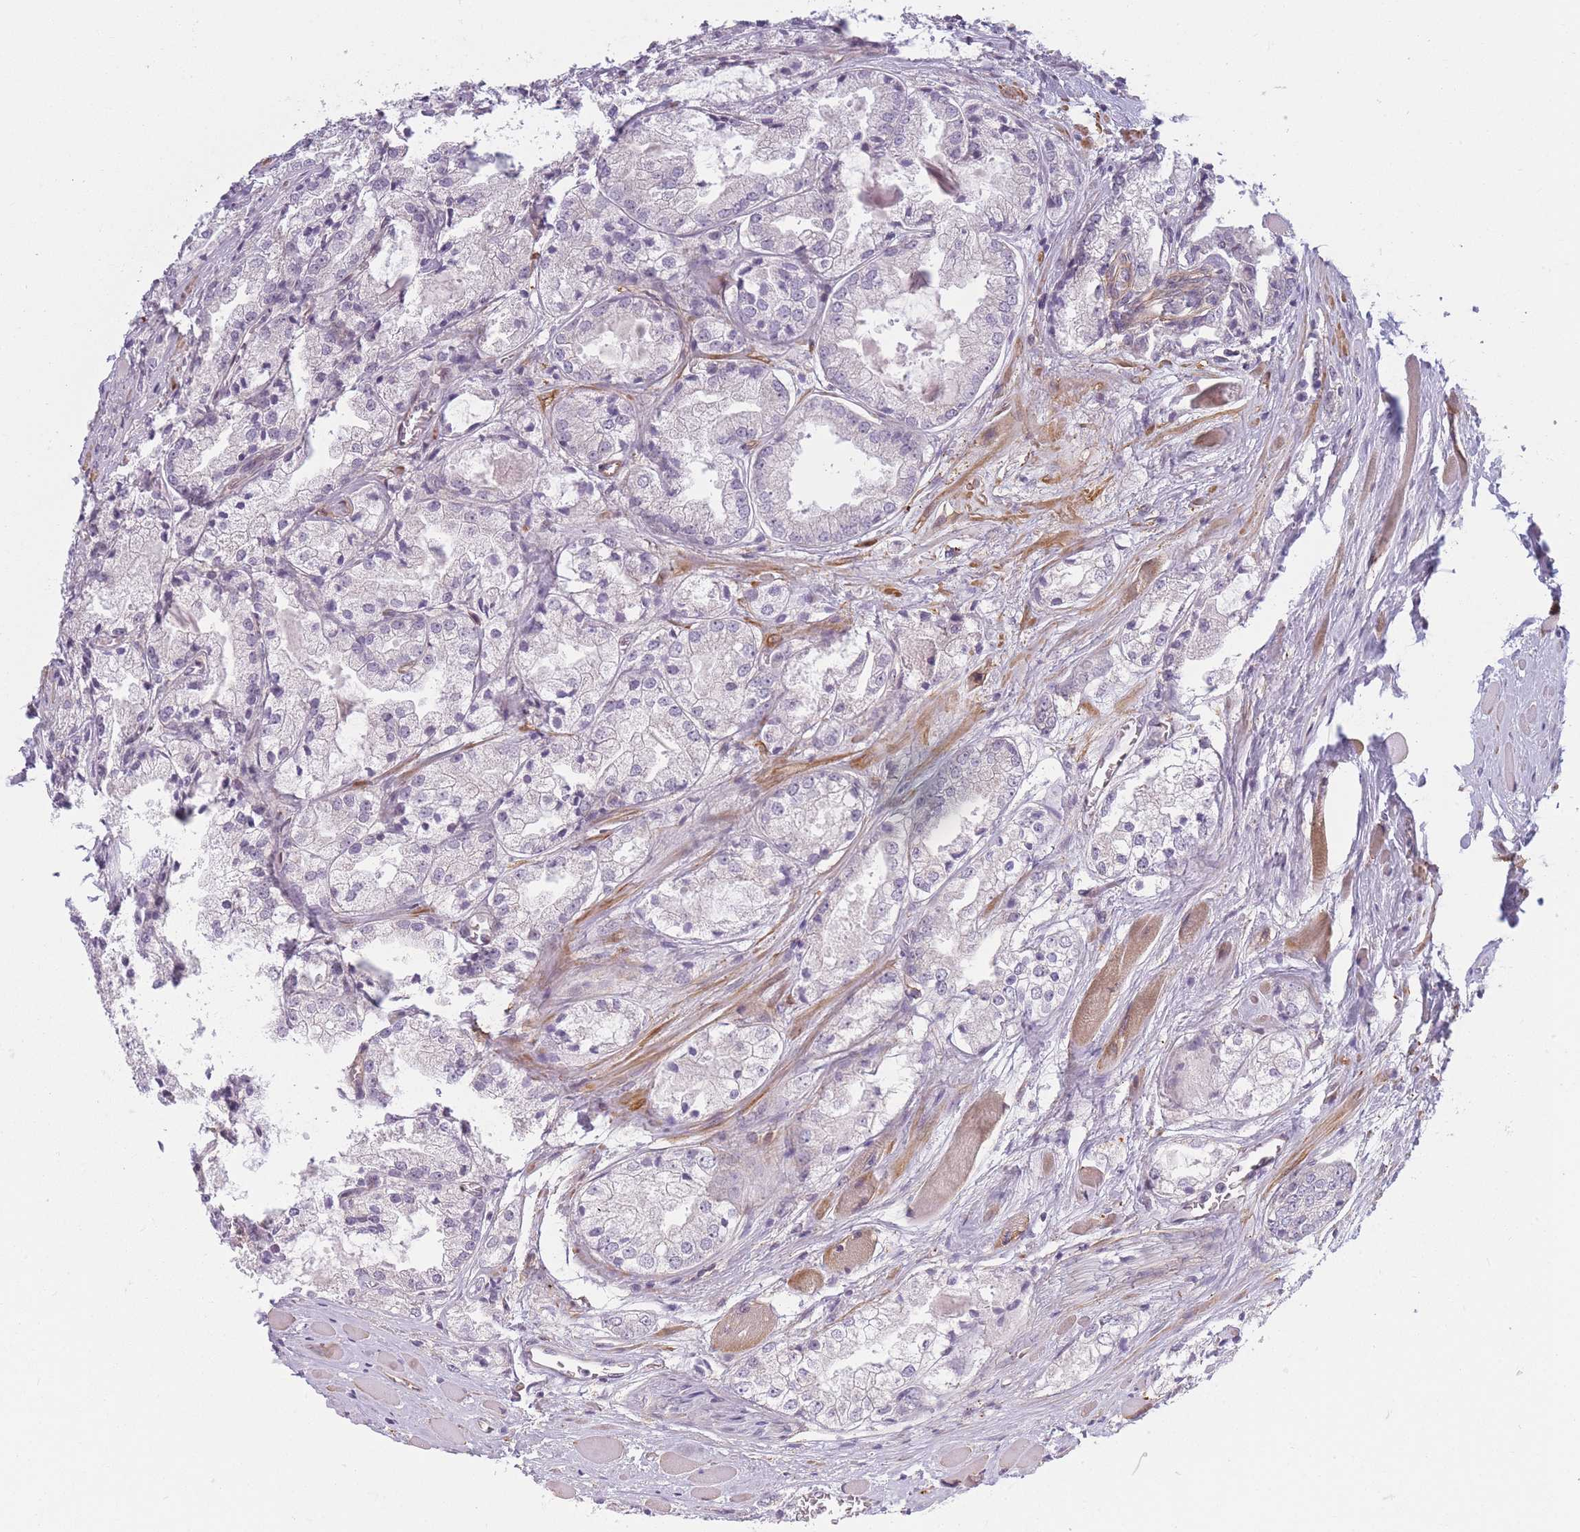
{"staining": {"intensity": "negative", "quantity": "none", "location": "none"}, "tissue": "prostate cancer", "cell_type": "Tumor cells", "image_type": "cancer", "snomed": [{"axis": "morphology", "description": "Adenocarcinoma, Low grade"}, {"axis": "topography", "description": "Prostate"}], "caption": "Immunohistochemical staining of prostate cancer reveals no significant positivity in tumor cells.", "gene": "SLC7A6", "patient": {"sex": "male", "age": 67}}